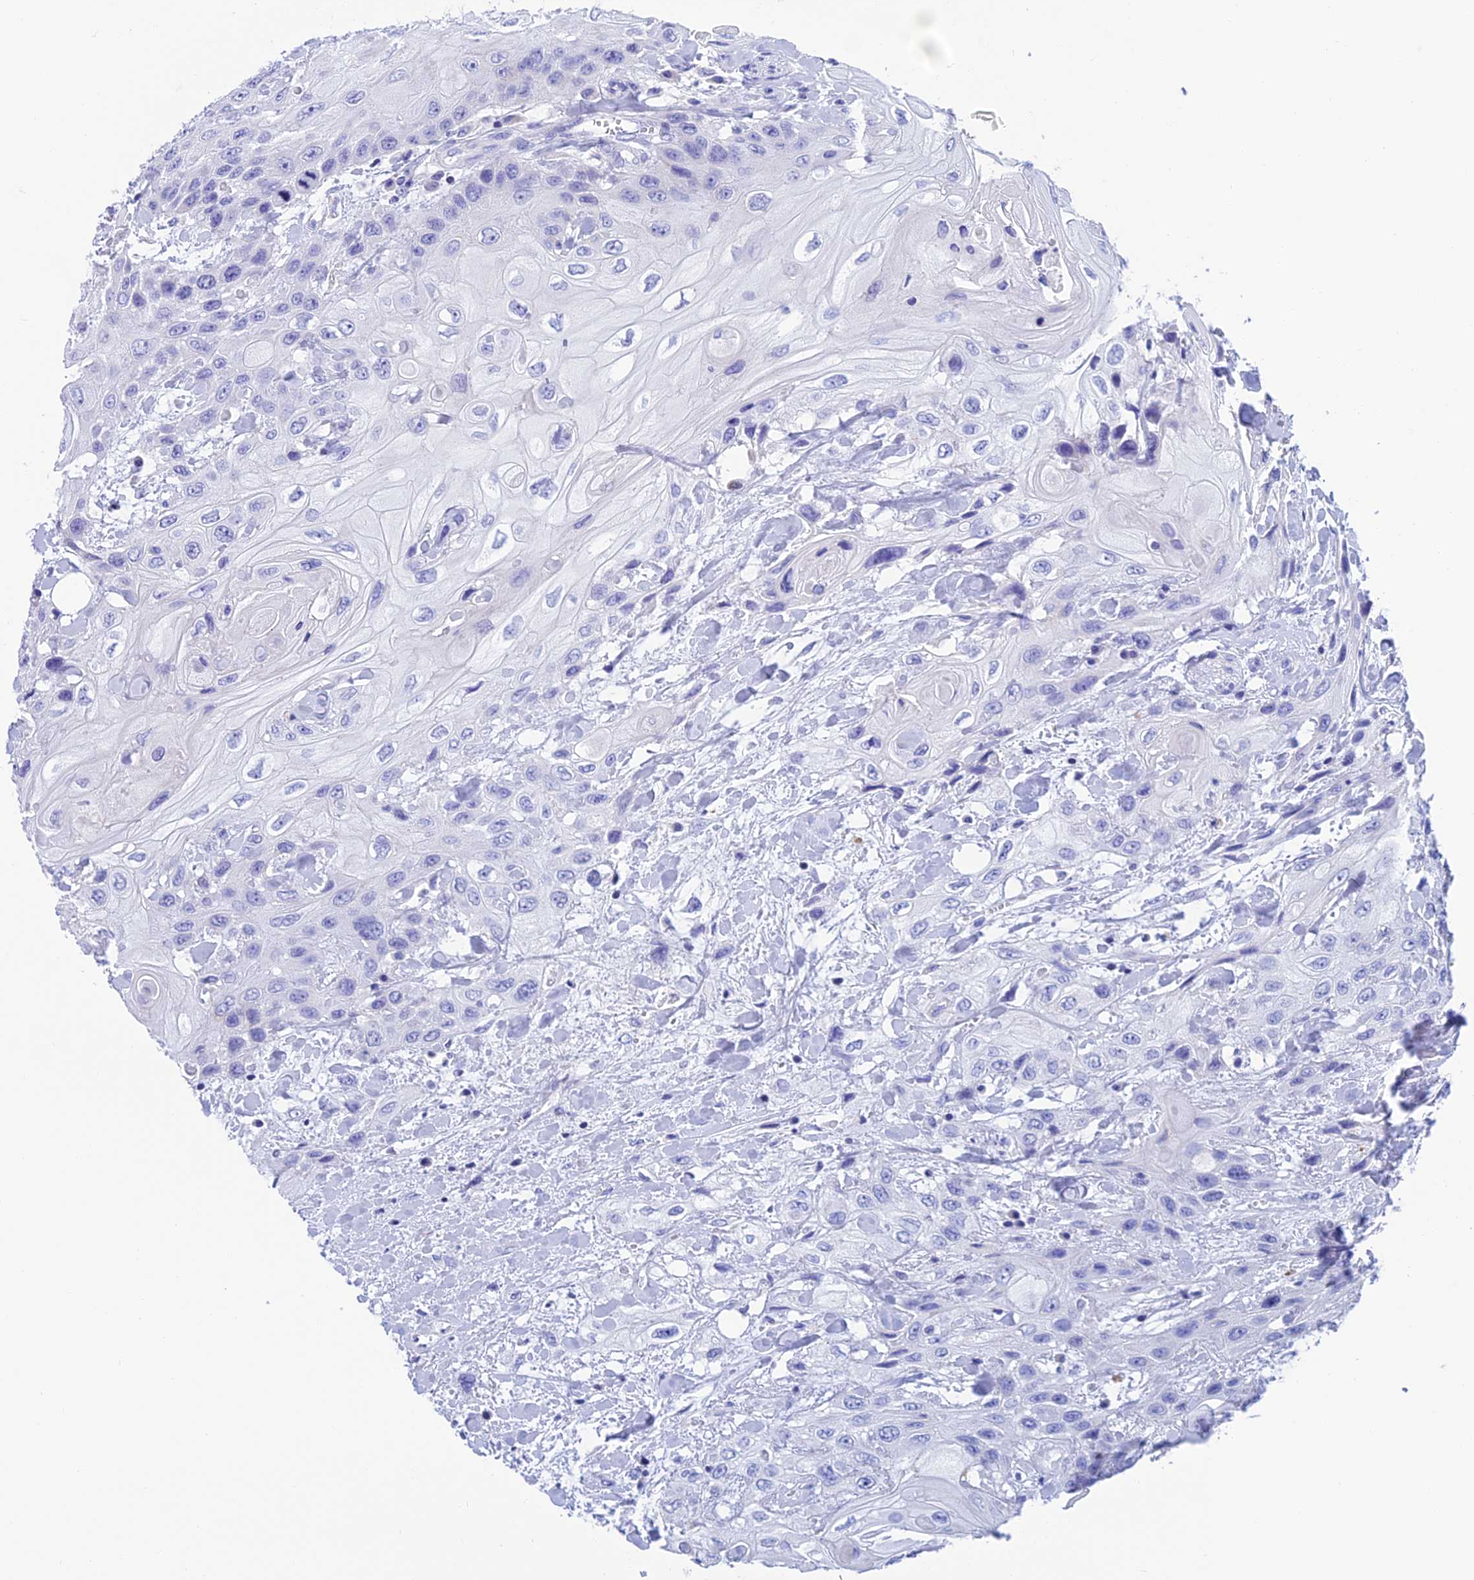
{"staining": {"intensity": "negative", "quantity": "none", "location": "none"}, "tissue": "head and neck cancer", "cell_type": "Tumor cells", "image_type": "cancer", "snomed": [{"axis": "morphology", "description": "Squamous cell carcinoma, NOS"}, {"axis": "topography", "description": "Head-Neck"}], "caption": "Immunohistochemistry (IHC) micrograph of neoplastic tissue: human squamous cell carcinoma (head and neck) stained with DAB (3,3'-diaminobenzidine) shows no significant protein expression in tumor cells.", "gene": "NXPE4", "patient": {"sex": "female", "age": 43}}